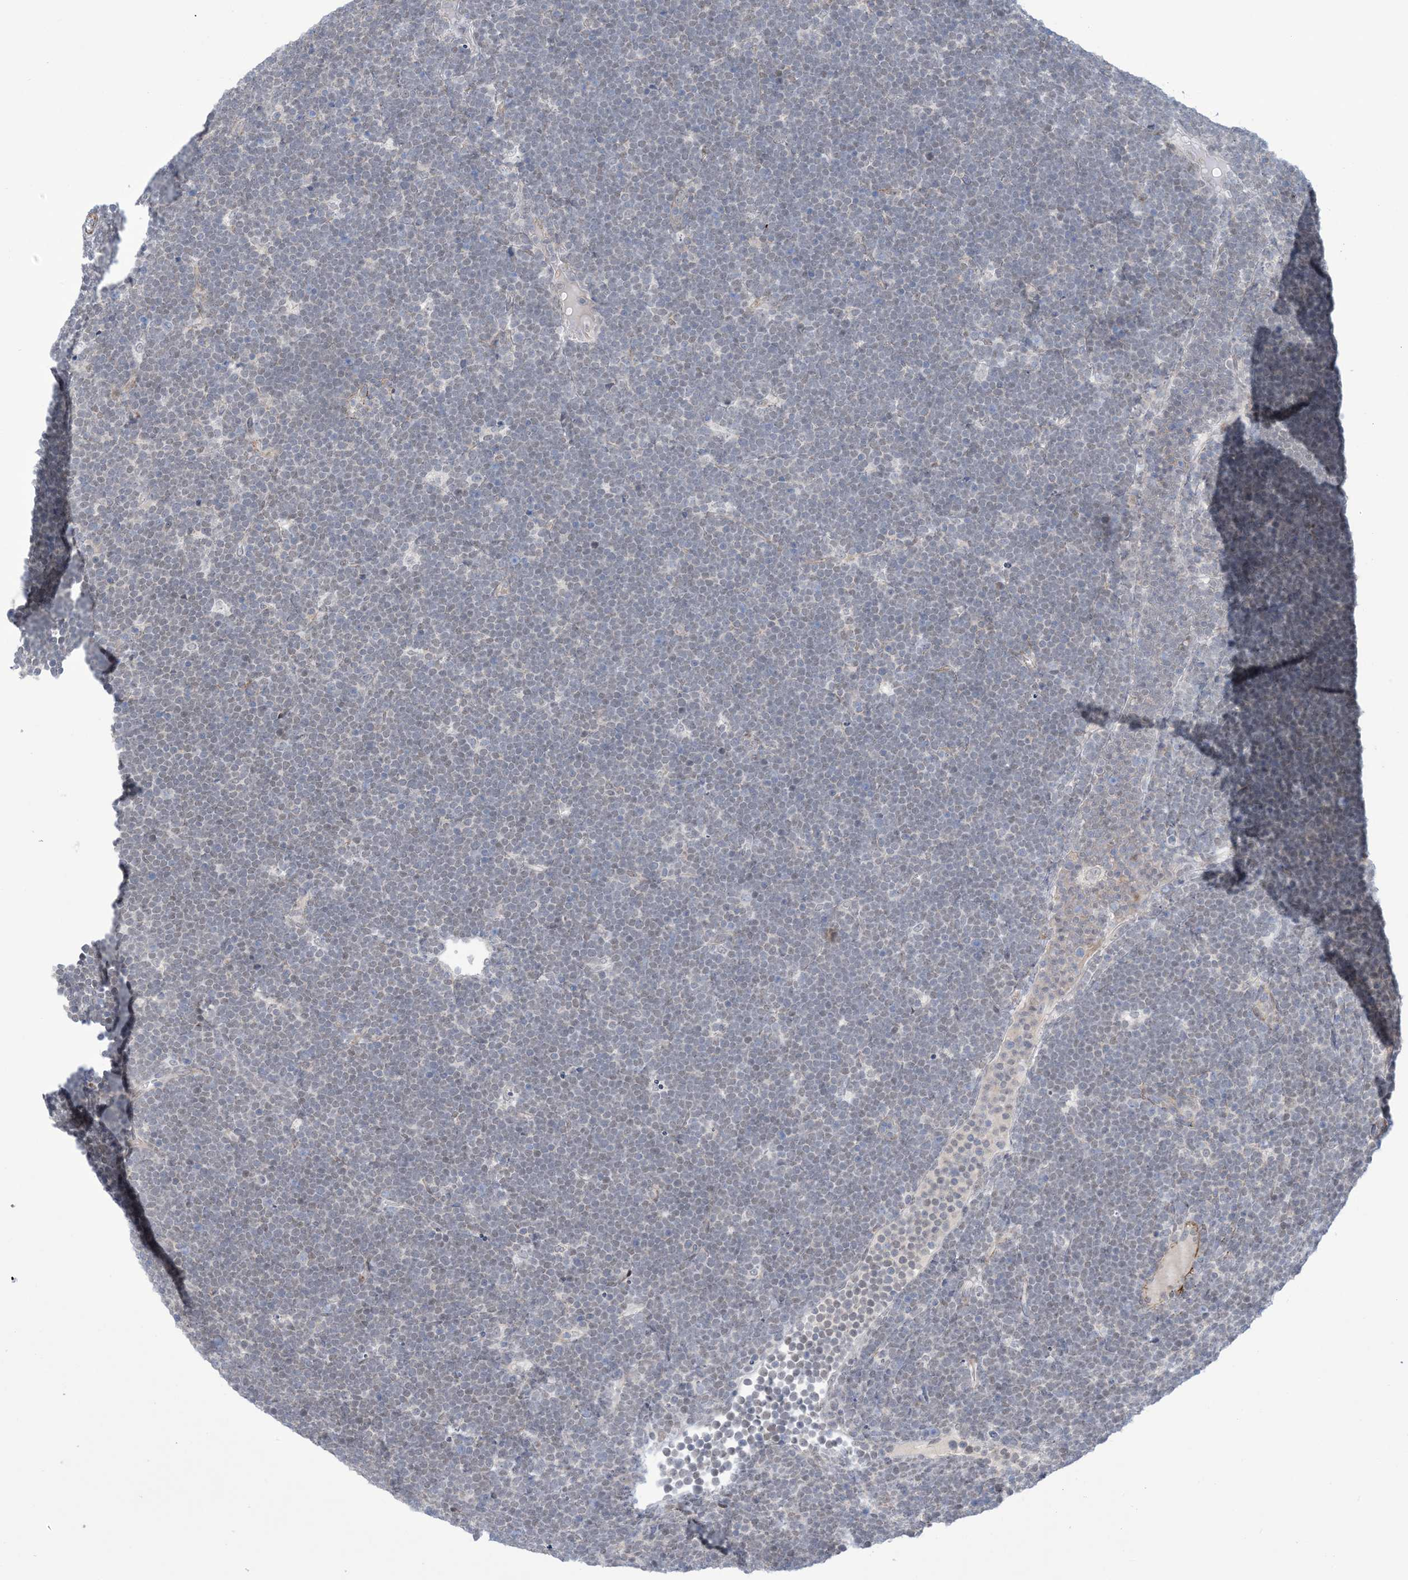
{"staining": {"intensity": "negative", "quantity": "none", "location": "none"}, "tissue": "lymphoma", "cell_type": "Tumor cells", "image_type": "cancer", "snomed": [{"axis": "morphology", "description": "Malignant lymphoma, non-Hodgkin's type, High grade"}, {"axis": "topography", "description": "Lymph node"}], "caption": "Lymphoma was stained to show a protein in brown. There is no significant expression in tumor cells. (Brightfield microscopy of DAB (3,3'-diaminobenzidine) immunohistochemistry at high magnification).", "gene": "ZNF8", "patient": {"sex": "male", "age": 13}}